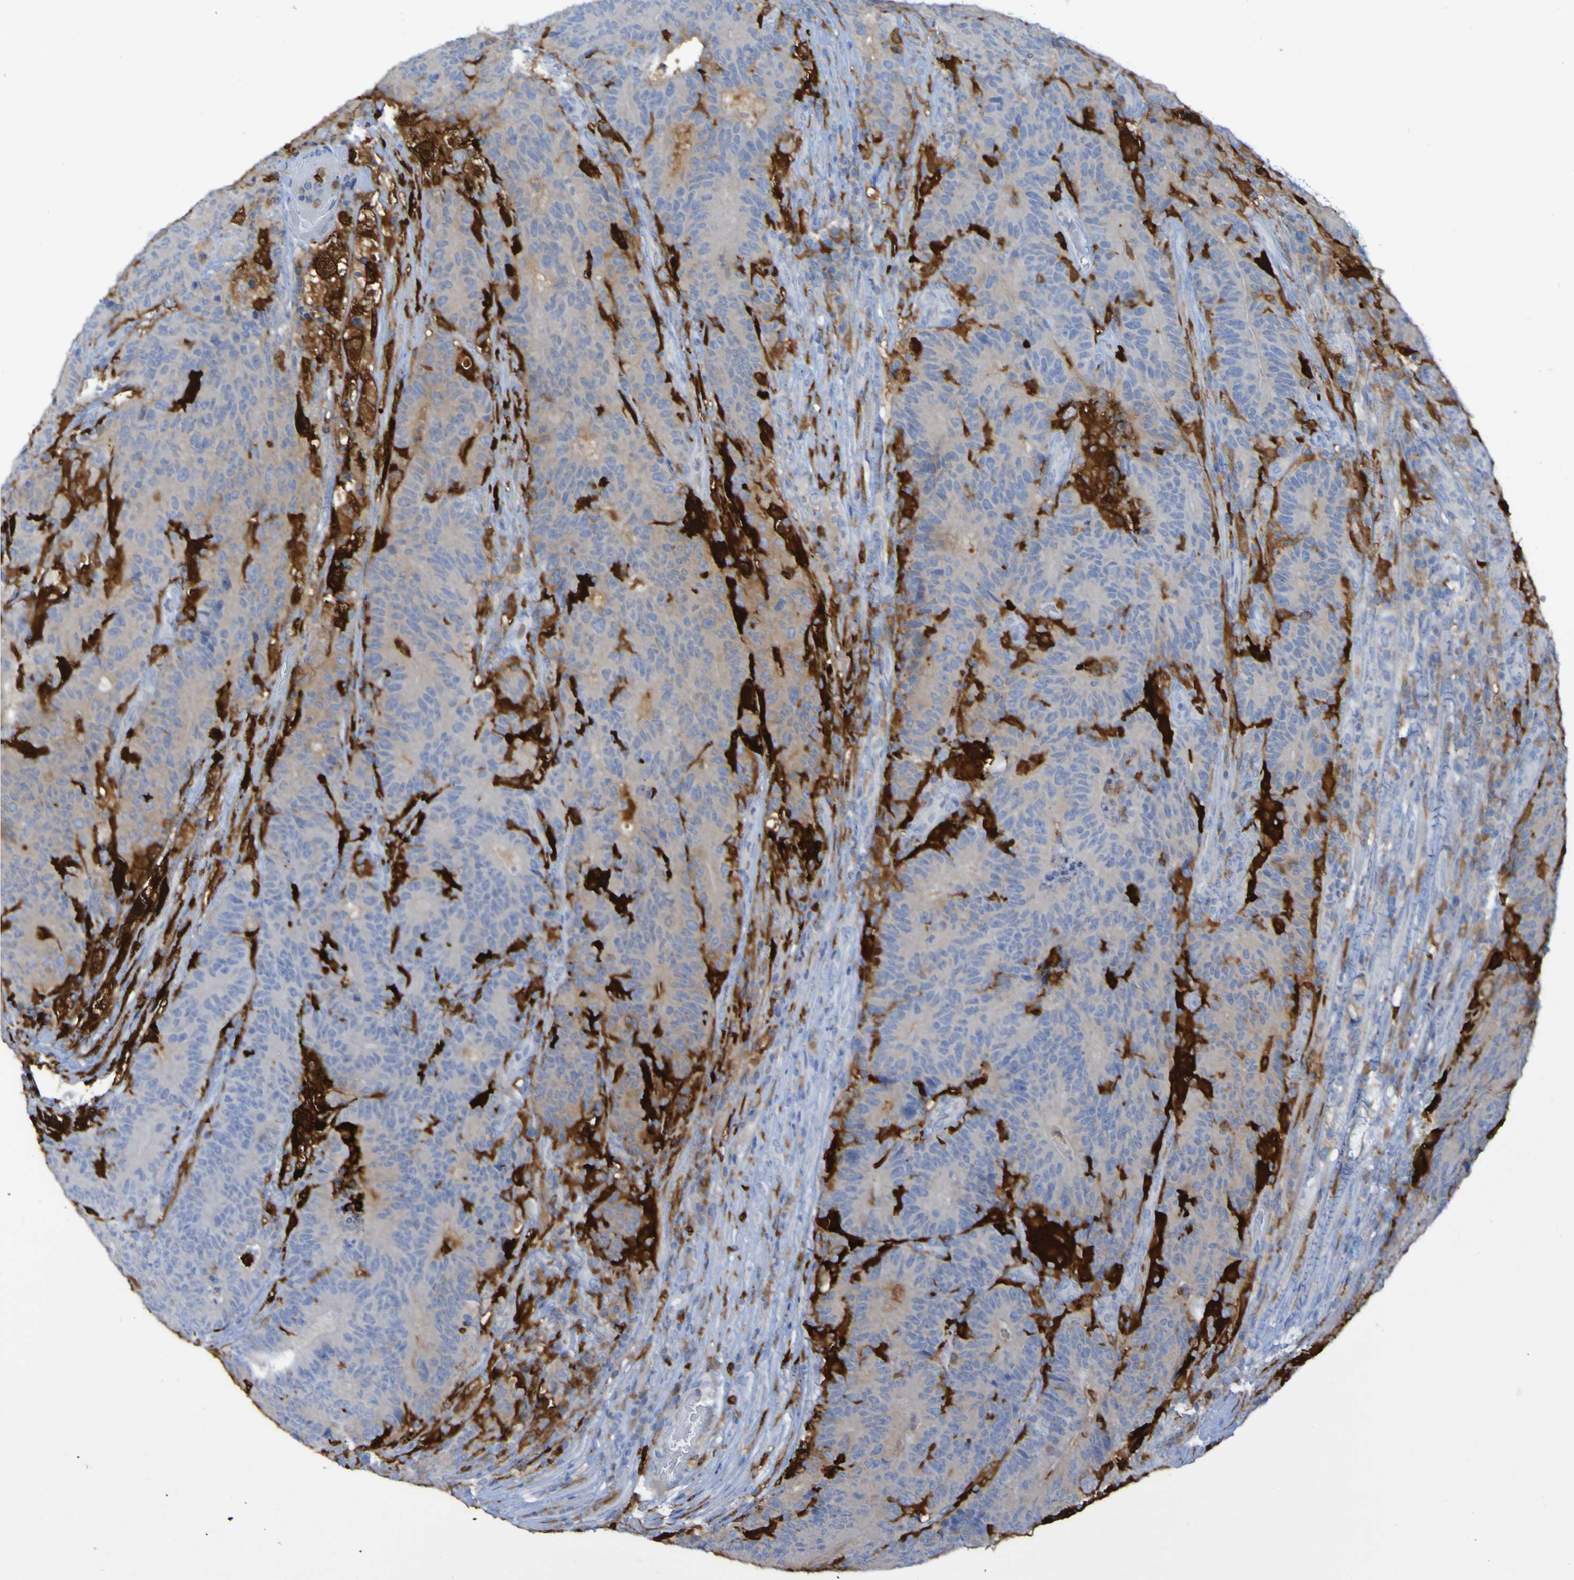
{"staining": {"intensity": "moderate", "quantity": "<25%", "location": "cytoplasmic/membranous"}, "tissue": "colorectal cancer", "cell_type": "Tumor cells", "image_type": "cancer", "snomed": [{"axis": "morphology", "description": "Normal tissue, NOS"}, {"axis": "morphology", "description": "Adenocarcinoma, NOS"}, {"axis": "topography", "description": "Colon"}], "caption": "Human colorectal cancer (adenocarcinoma) stained with a brown dye displays moderate cytoplasmic/membranous positive staining in about <25% of tumor cells.", "gene": "MPPE1", "patient": {"sex": "female", "age": 75}}